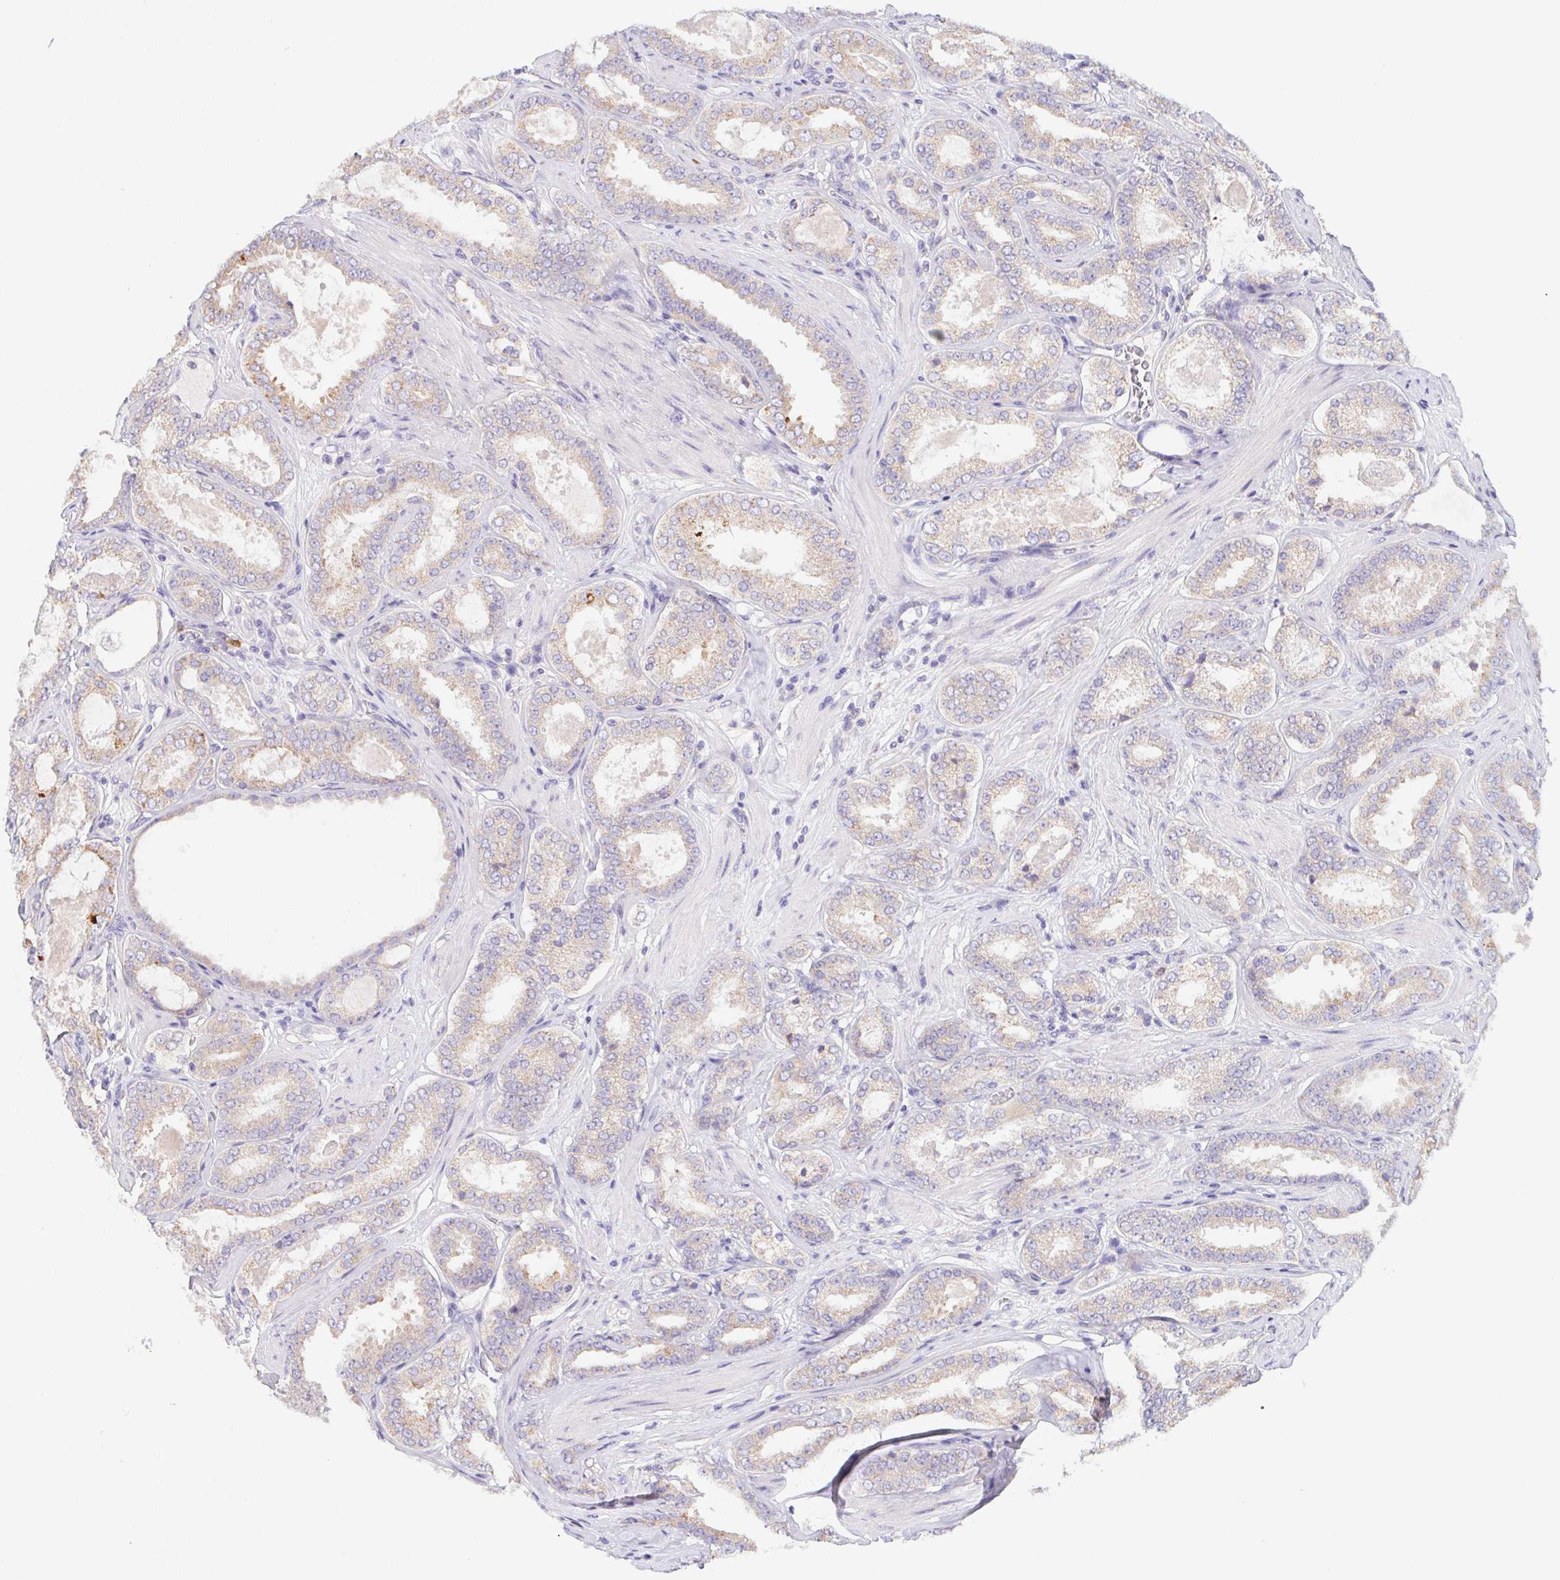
{"staining": {"intensity": "weak", "quantity": "25%-75%", "location": "cytoplasmic/membranous"}, "tissue": "prostate cancer", "cell_type": "Tumor cells", "image_type": "cancer", "snomed": [{"axis": "morphology", "description": "Adenocarcinoma, High grade"}, {"axis": "topography", "description": "Prostate"}], "caption": "Immunohistochemistry (DAB (3,3'-diaminobenzidine)) staining of human prostate adenocarcinoma (high-grade) demonstrates weak cytoplasmic/membranous protein staining in approximately 25%-75% of tumor cells. The protein of interest is stained brown, and the nuclei are stained in blue (DAB (3,3'-diaminobenzidine) IHC with brightfield microscopy, high magnification).", "gene": "ADAM8", "patient": {"sex": "male", "age": 63}}